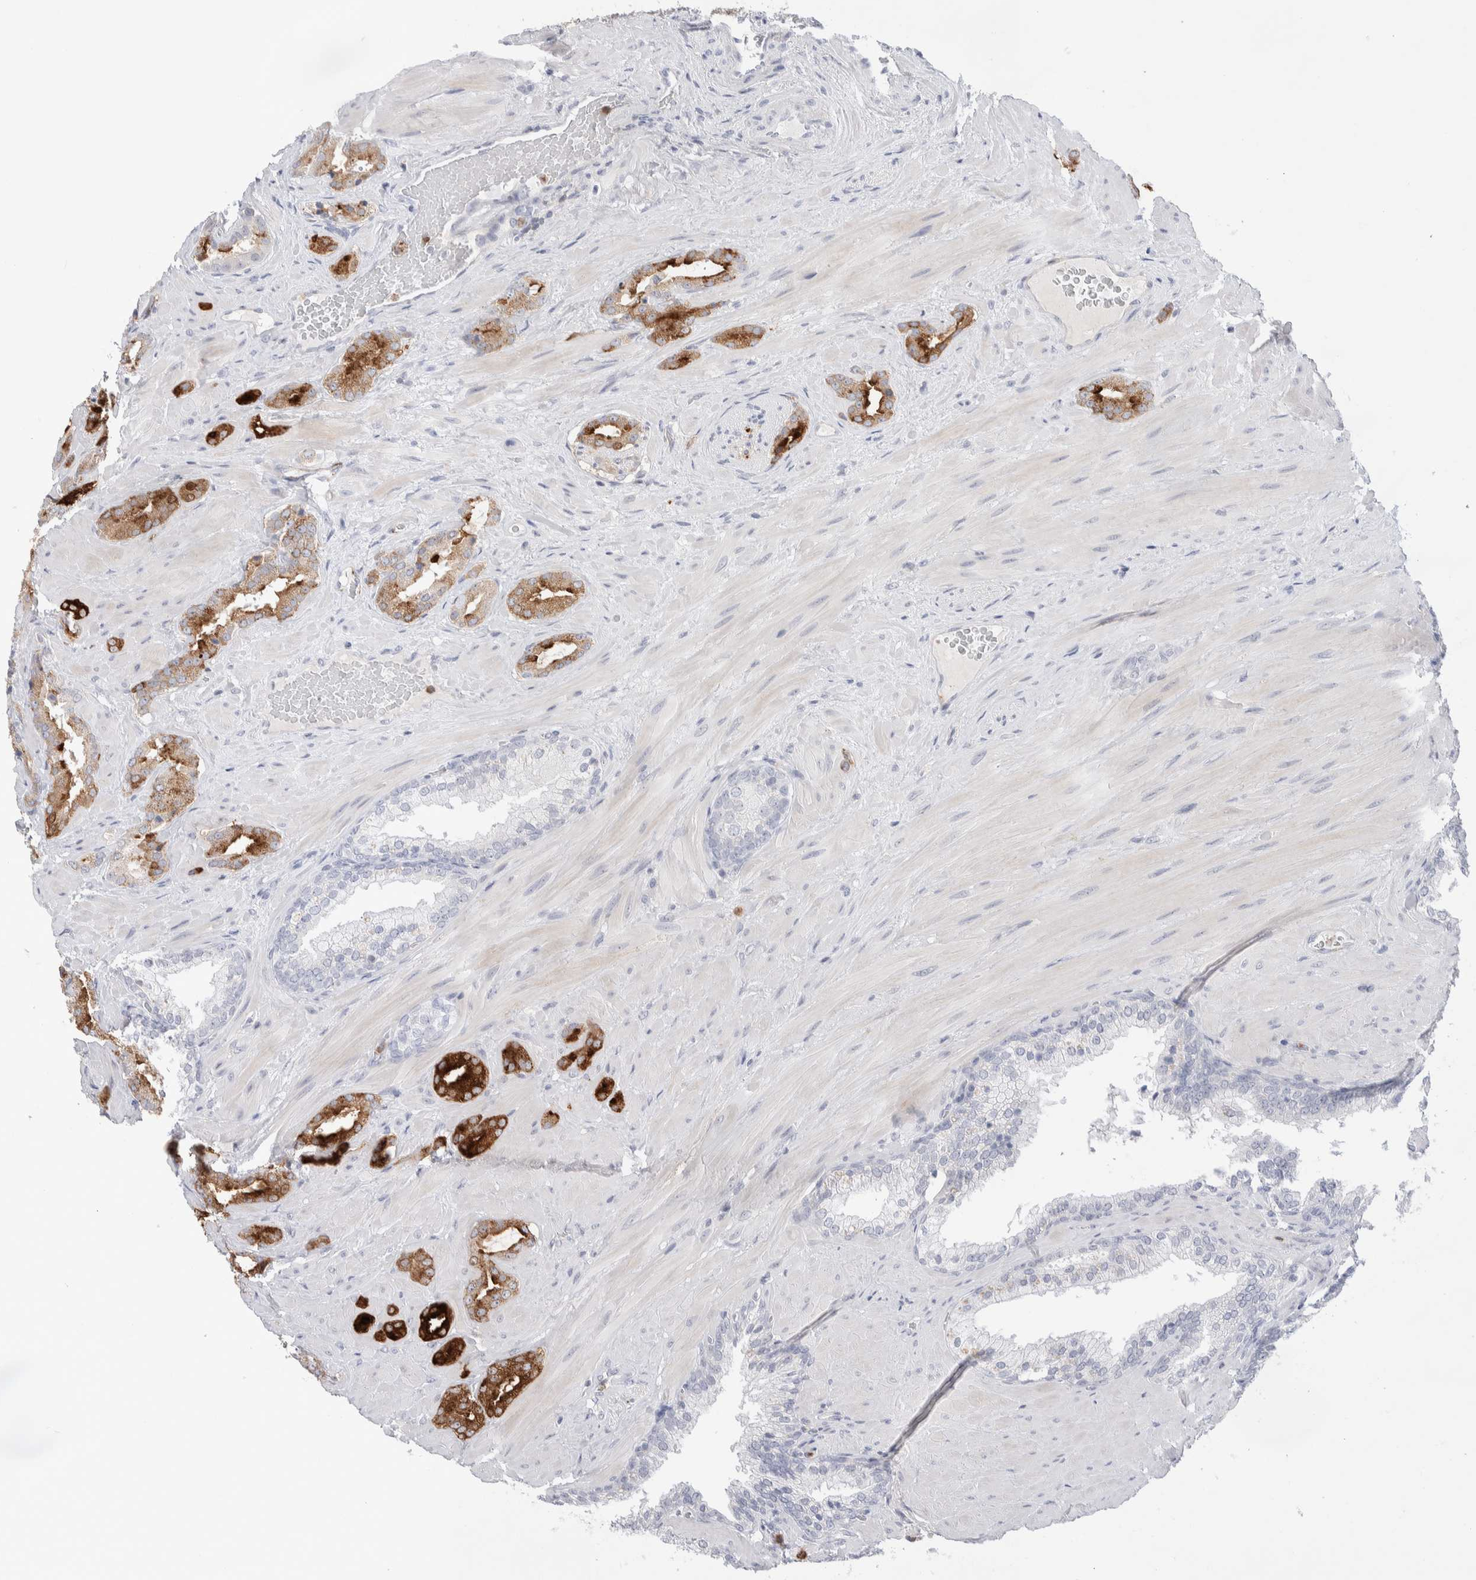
{"staining": {"intensity": "strong", "quantity": "<25%", "location": "cytoplasmic/membranous"}, "tissue": "prostate cancer", "cell_type": "Tumor cells", "image_type": "cancer", "snomed": [{"axis": "morphology", "description": "Adenocarcinoma, High grade"}, {"axis": "topography", "description": "Prostate"}], "caption": "Immunohistochemical staining of prostate cancer (adenocarcinoma (high-grade)) shows medium levels of strong cytoplasmic/membranous positivity in approximately <25% of tumor cells.", "gene": "SEPTIN4", "patient": {"sex": "male", "age": 64}}